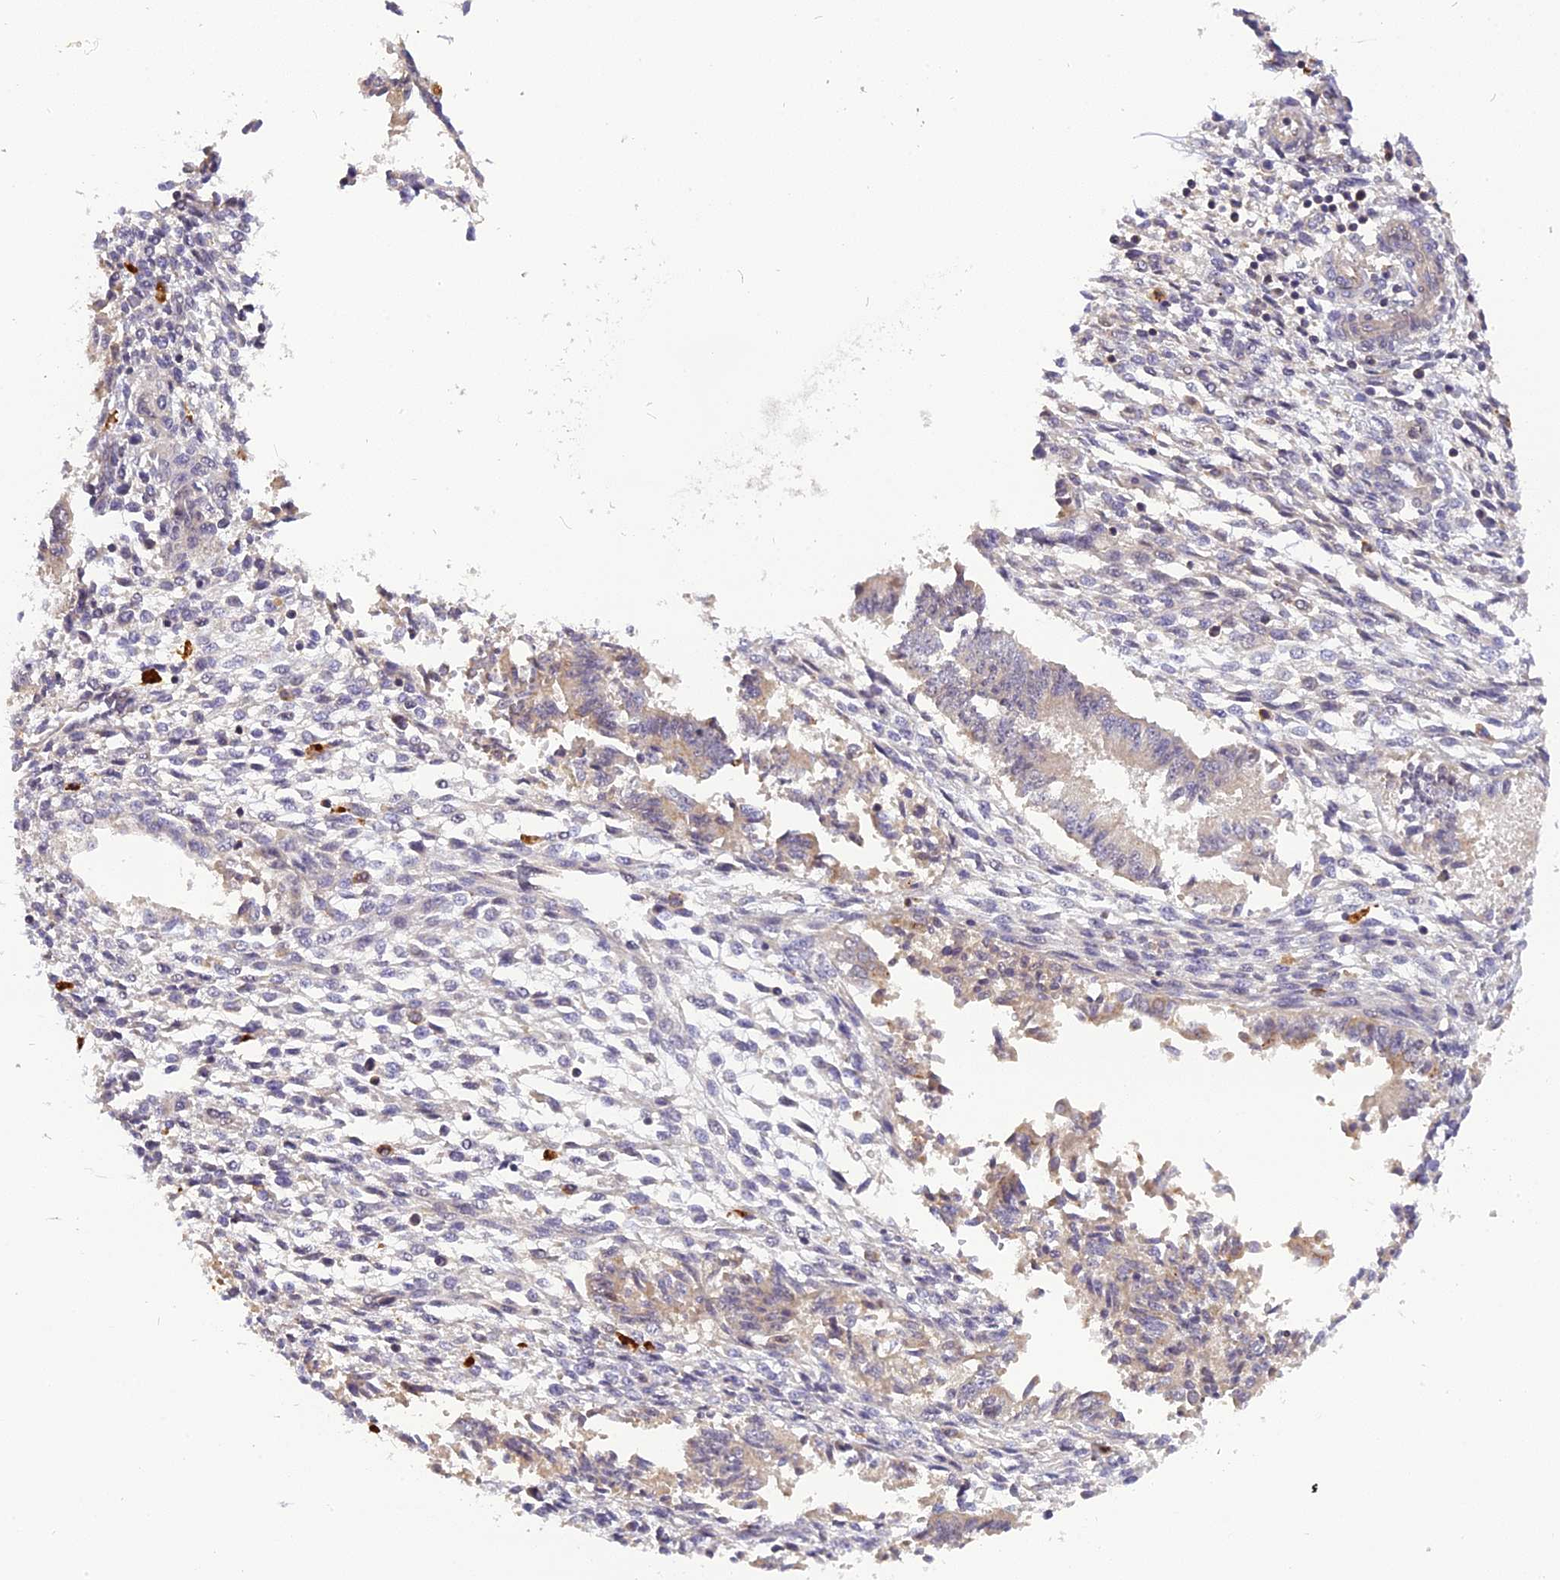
{"staining": {"intensity": "weak", "quantity": "<25%", "location": "cytoplasmic/membranous"}, "tissue": "endometrium", "cell_type": "Cells in endometrial stroma", "image_type": "normal", "snomed": [{"axis": "morphology", "description": "Normal tissue, NOS"}, {"axis": "topography", "description": "Uterus"}, {"axis": "topography", "description": "Endometrium"}], "caption": "A micrograph of human endometrium is negative for staining in cells in endometrial stroma. (DAB immunohistochemistry, high magnification).", "gene": "FNIP2", "patient": {"sex": "female", "age": 48}}